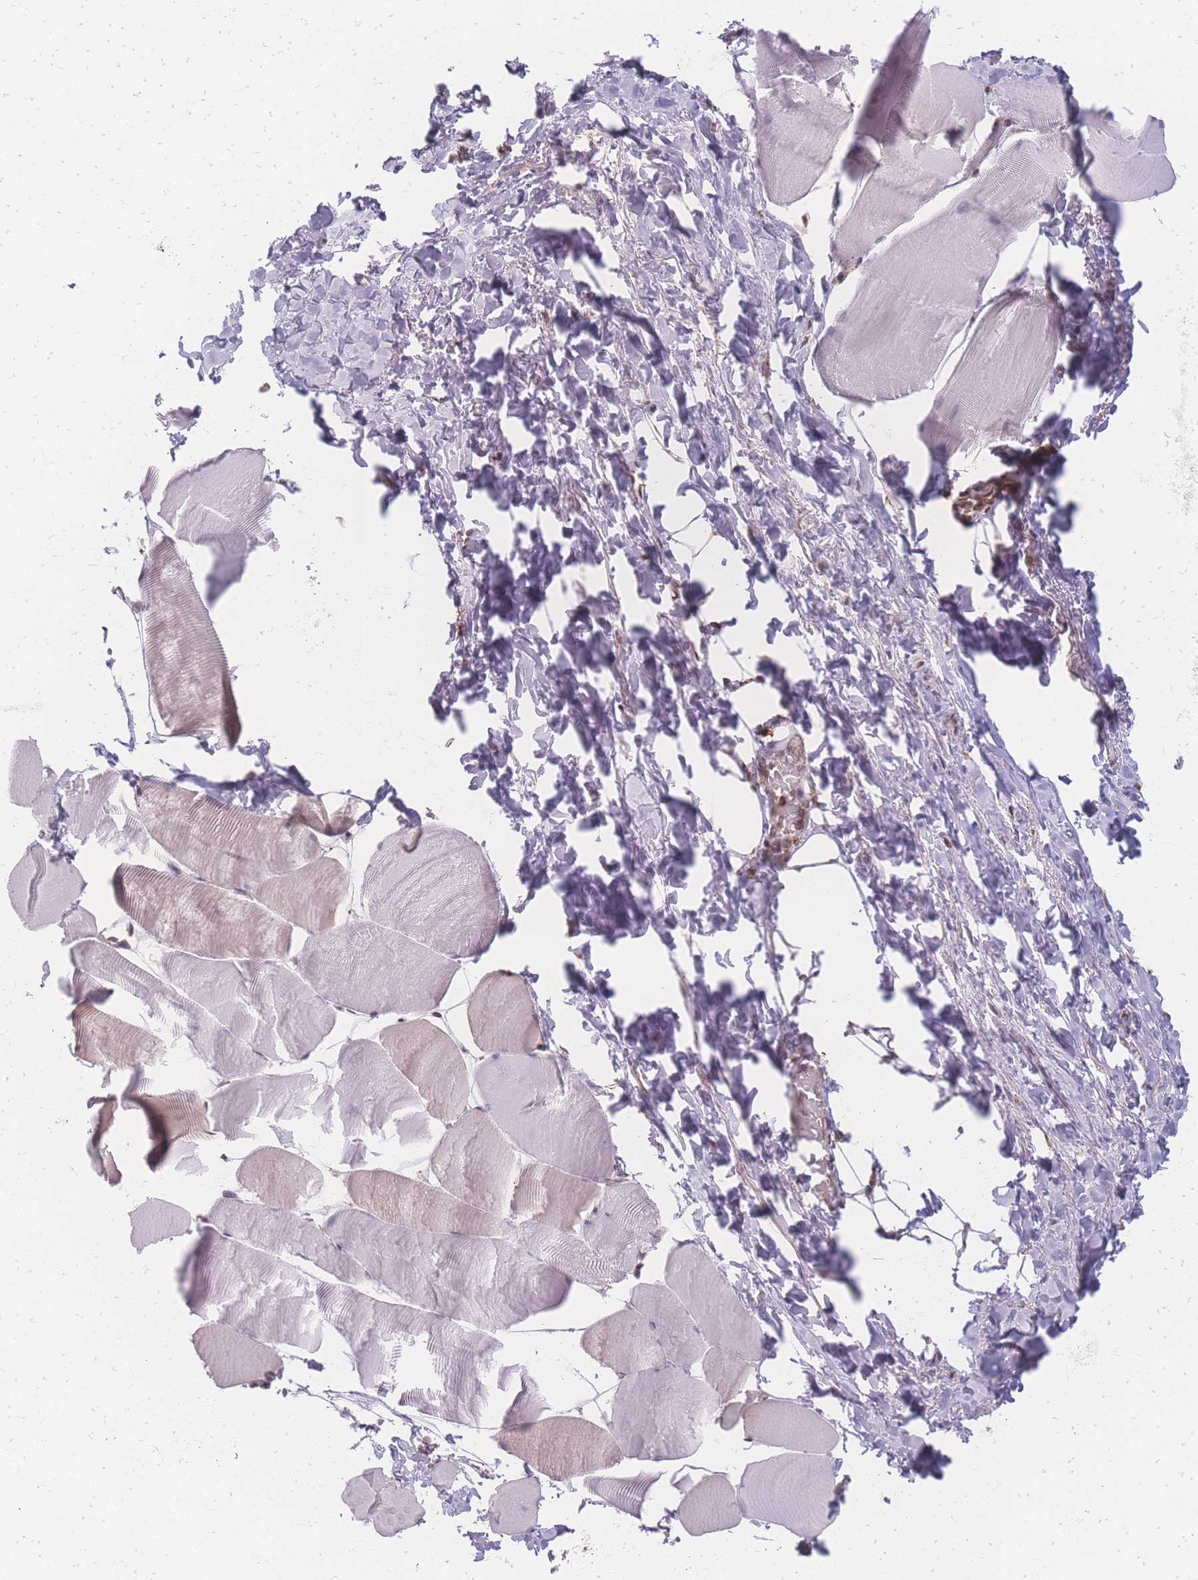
{"staining": {"intensity": "negative", "quantity": "none", "location": "none"}, "tissue": "skeletal muscle", "cell_type": "Myocytes", "image_type": "normal", "snomed": [{"axis": "morphology", "description": "Normal tissue, NOS"}, {"axis": "topography", "description": "Skeletal muscle"}], "caption": "There is no significant staining in myocytes of skeletal muscle. (DAB (3,3'-diaminobenzidine) IHC visualized using brightfield microscopy, high magnification).", "gene": "ZC3H13", "patient": {"sex": "male", "age": 25}}